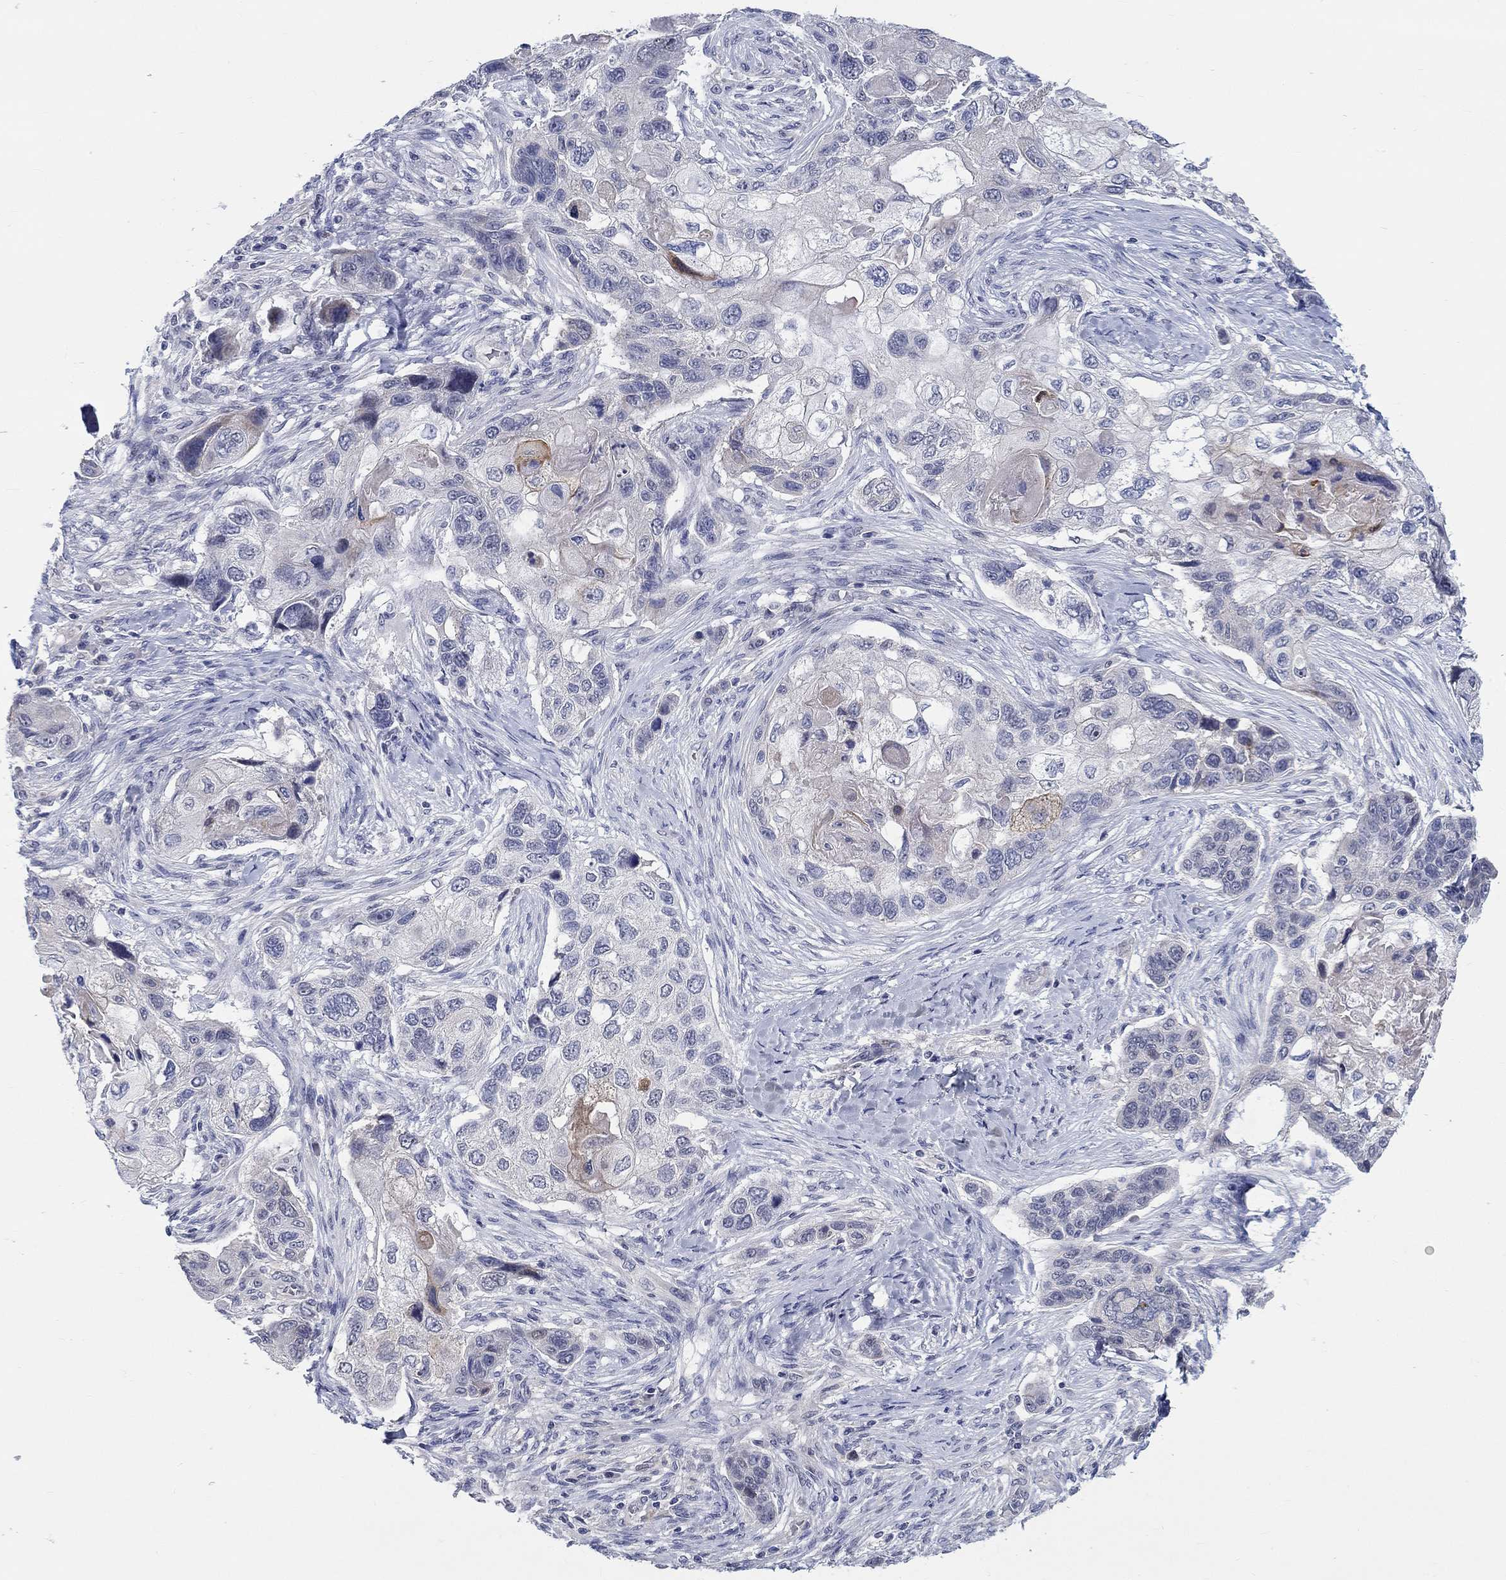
{"staining": {"intensity": "weak", "quantity": "<25%", "location": "cytoplasmic/membranous"}, "tissue": "lung cancer", "cell_type": "Tumor cells", "image_type": "cancer", "snomed": [{"axis": "morphology", "description": "Normal tissue, NOS"}, {"axis": "morphology", "description": "Squamous cell carcinoma, NOS"}, {"axis": "topography", "description": "Bronchus"}, {"axis": "topography", "description": "Lung"}], "caption": "Immunohistochemistry (IHC) photomicrograph of squamous cell carcinoma (lung) stained for a protein (brown), which displays no expression in tumor cells.", "gene": "SMIM18", "patient": {"sex": "male", "age": 69}}